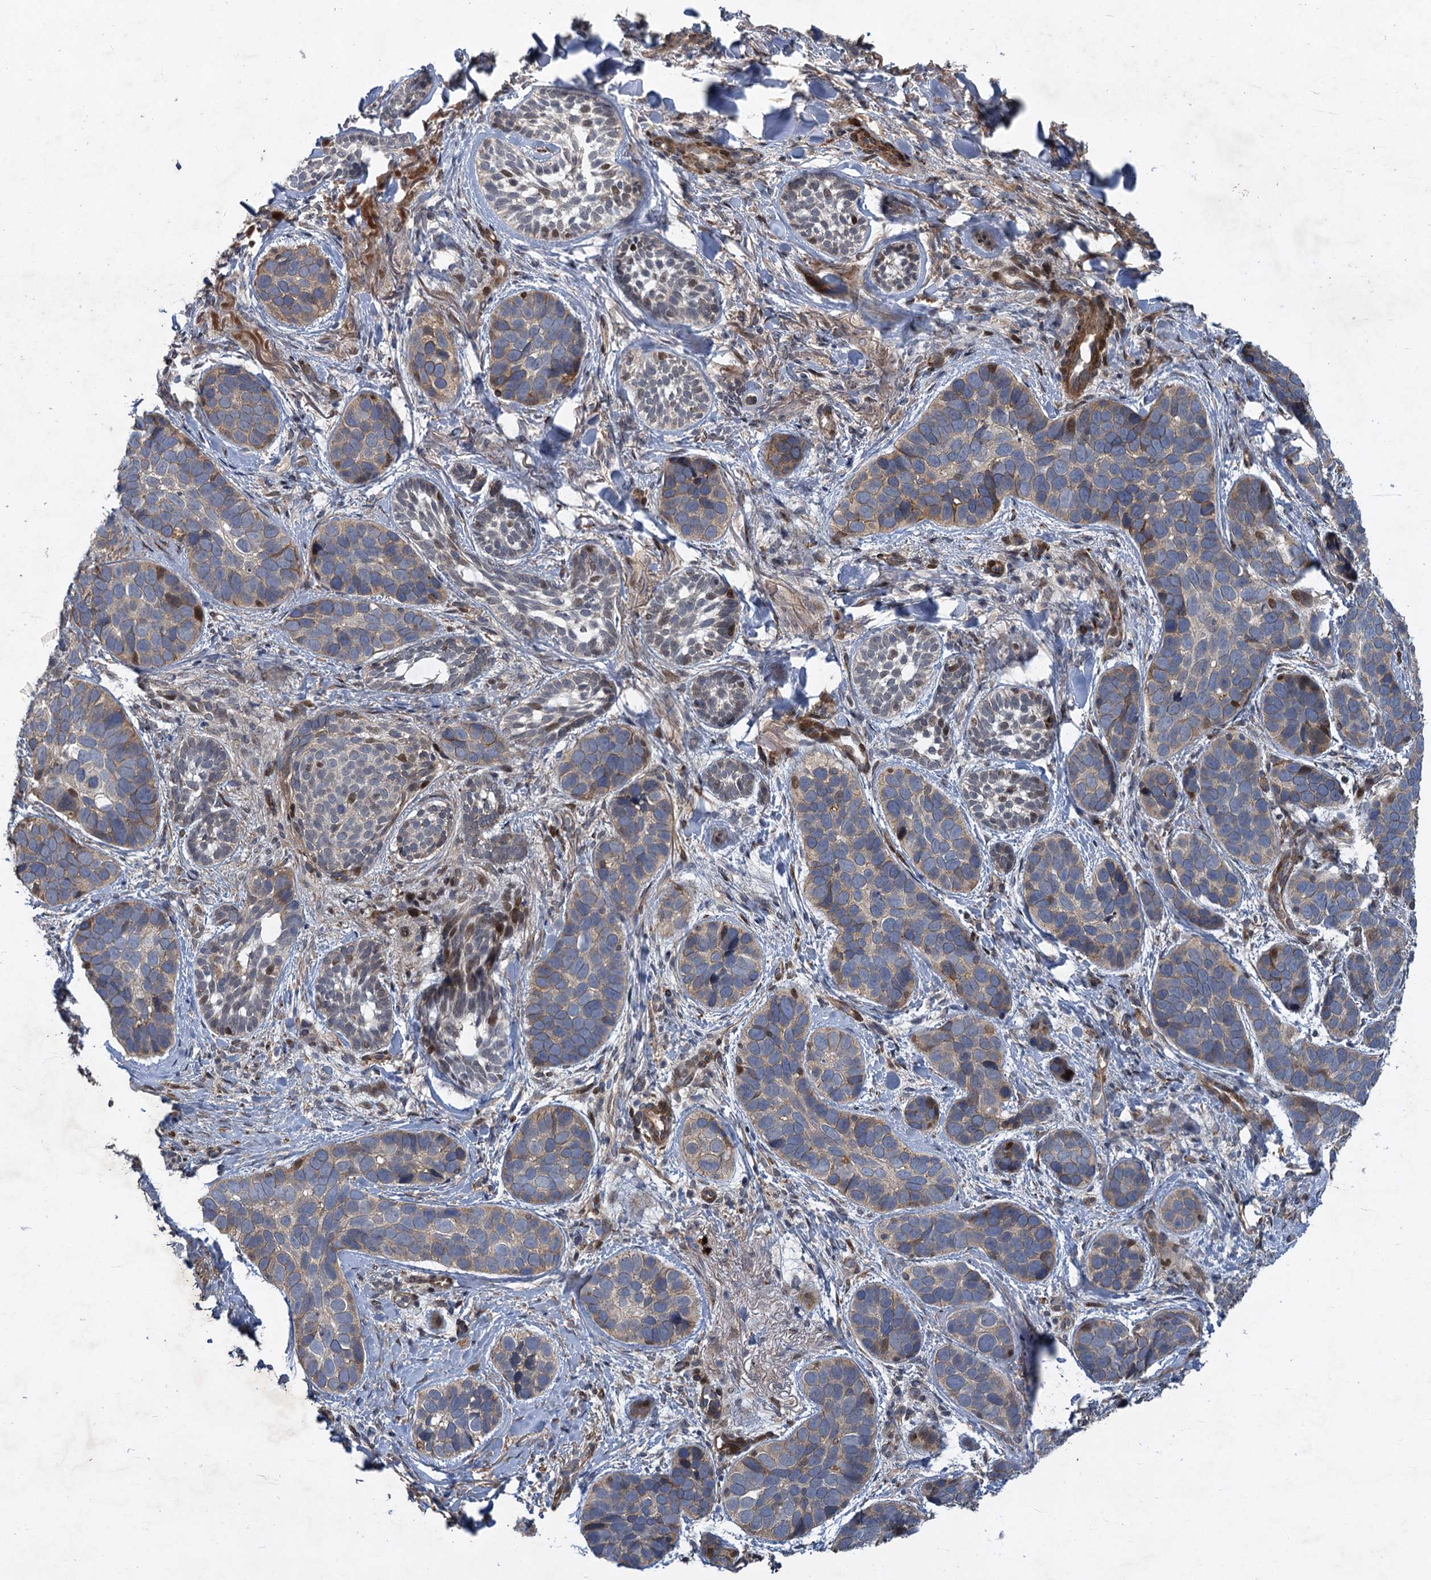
{"staining": {"intensity": "weak", "quantity": "<25%", "location": "cytoplasmic/membranous"}, "tissue": "skin cancer", "cell_type": "Tumor cells", "image_type": "cancer", "snomed": [{"axis": "morphology", "description": "Basal cell carcinoma"}, {"axis": "topography", "description": "Skin"}], "caption": "The photomicrograph exhibits no significant positivity in tumor cells of skin cancer.", "gene": "NUDT22", "patient": {"sex": "male", "age": 71}}